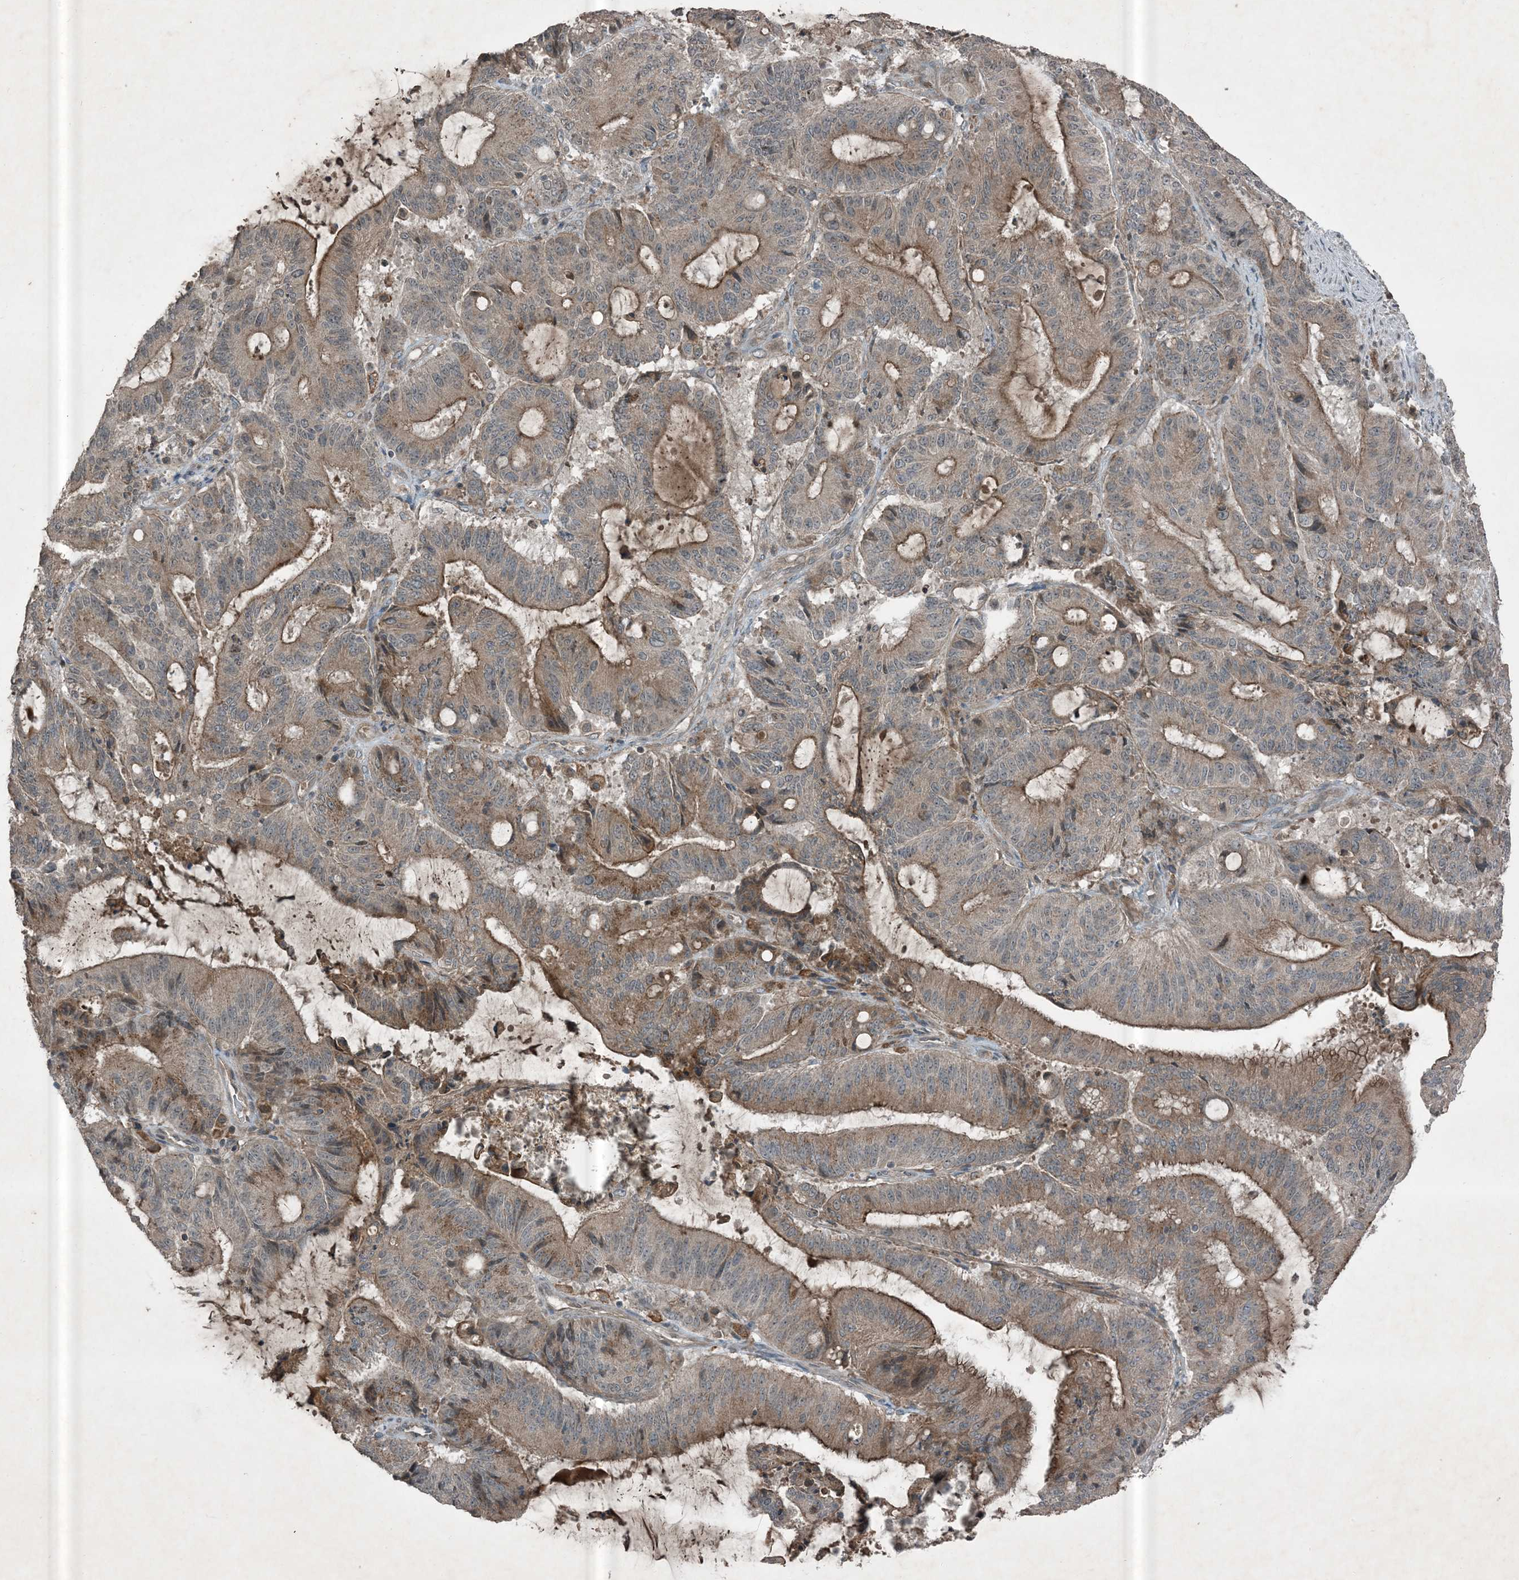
{"staining": {"intensity": "moderate", "quantity": ">75%", "location": "cytoplasmic/membranous"}, "tissue": "liver cancer", "cell_type": "Tumor cells", "image_type": "cancer", "snomed": [{"axis": "morphology", "description": "Normal tissue, NOS"}, {"axis": "morphology", "description": "Cholangiocarcinoma"}, {"axis": "topography", "description": "Liver"}, {"axis": "topography", "description": "Peripheral nerve tissue"}], "caption": "This is a histology image of immunohistochemistry (IHC) staining of liver cancer (cholangiocarcinoma), which shows moderate staining in the cytoplasmic/membranous of tumor cells.", "gene": "MDN1", "patient": {"sex": "female", "age": 73}}